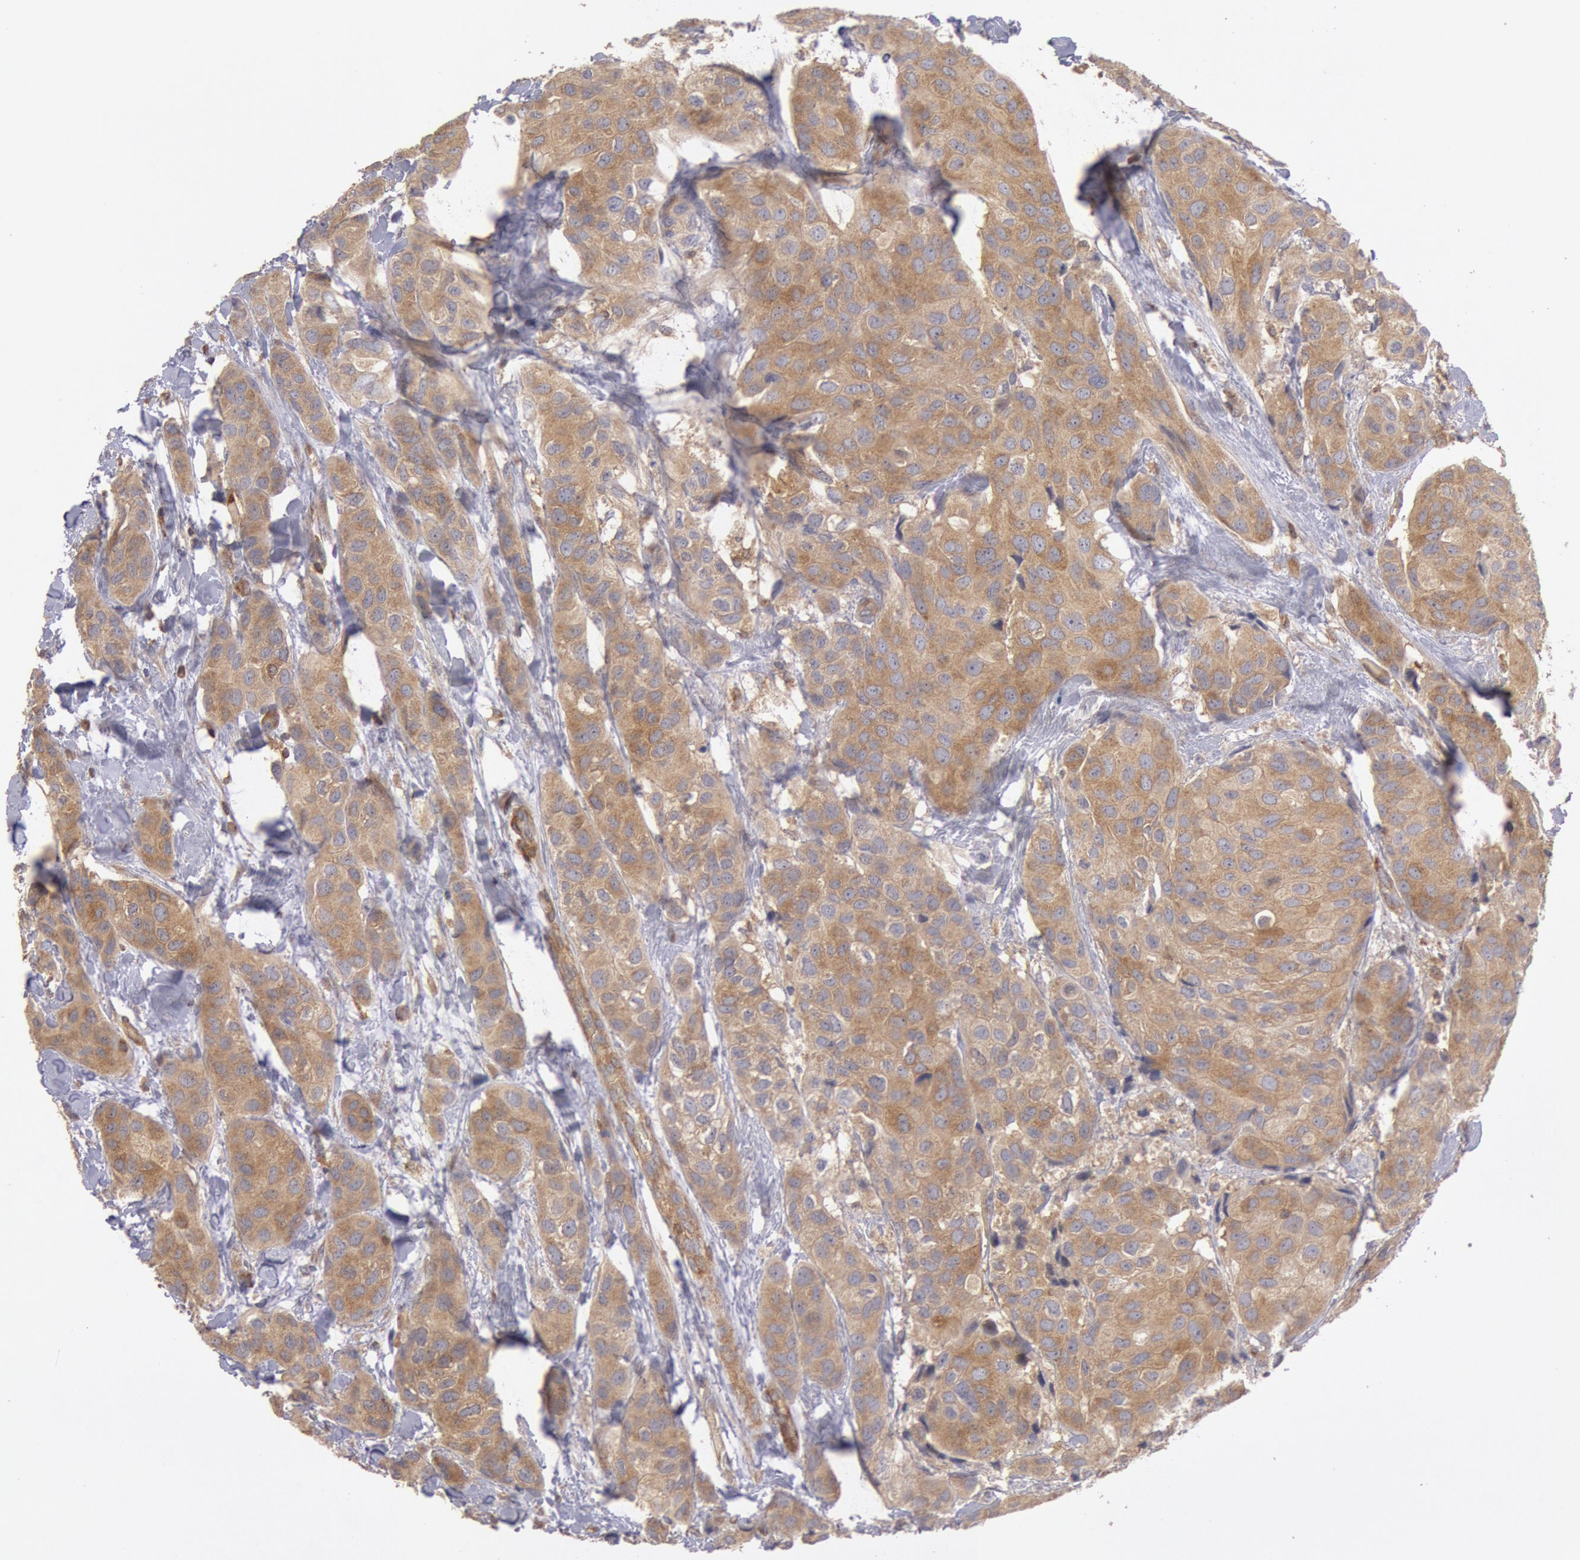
{"staining": {"intensity": "moderate", "quantity": ">75%", "location": "cytoplasmic/membranous,nuclear"}, "tissue": "breast cancer", "cell_type": "Tumor cells", "image_type": "cancer", "snomed": [{"axis": "morphology", "description": "Duct carcinoma"}, {"axis": "topography", "description": "Breast"}], "caption": "Protein expression analysis of human breast invasive ductal carcinoma reveals moderate cytoplasmic/membranous and nuclear expression in about >75% of tumor cells.", "gene": "PIK3R1", "patient": {"sex": "female", "age": 68}}